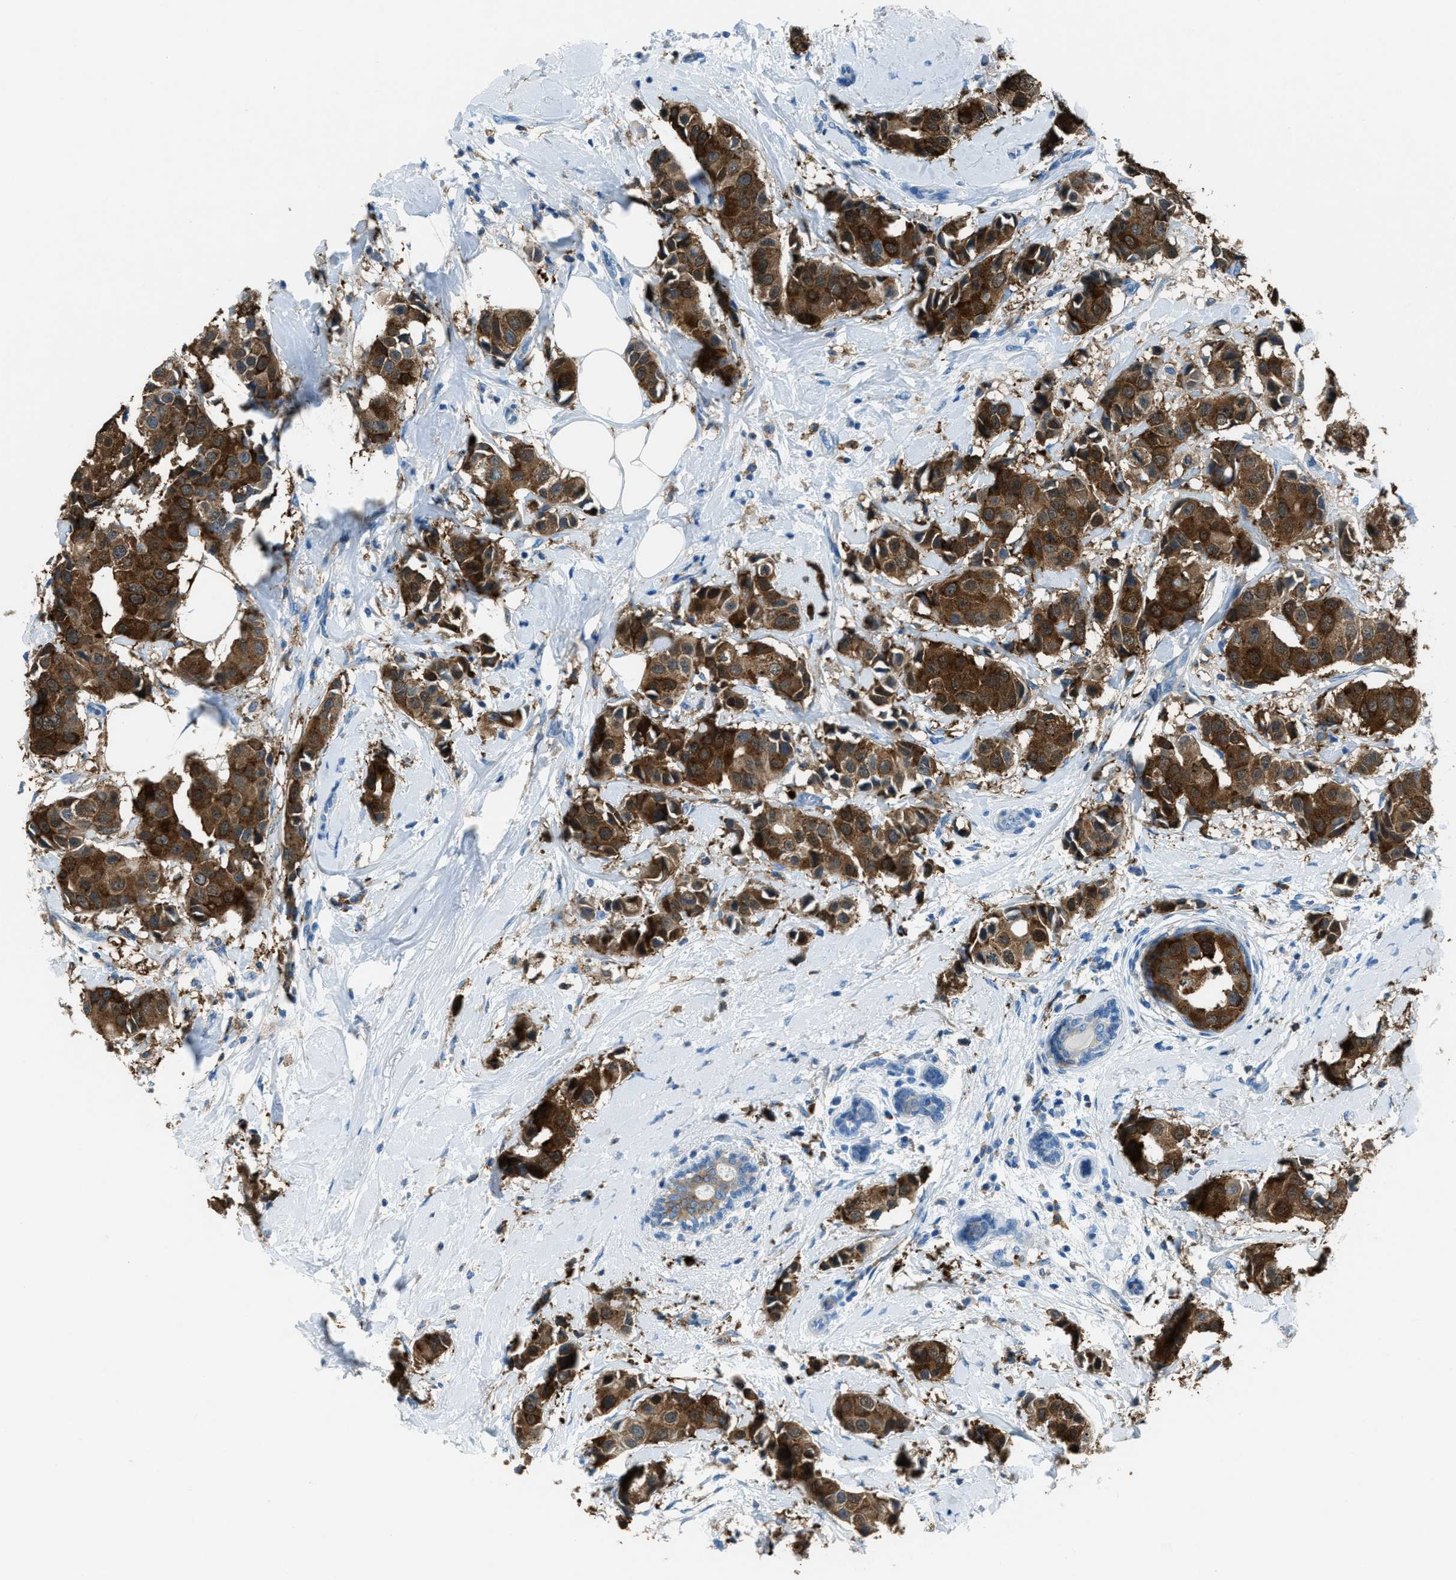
{"staining": {"intensity": "strong", "quantity": ">75%", "location": "cytoplasmic/membranous"}, "tissue": "breast cancer", "cell_type": "Tumor cells", "image_type": "cancer", "snomed": [{"axis": "morphology", "description": "Normal tissue, NOS"}, {"axis": "morphology", "description": "Duct carcinoma"}, {"axis": "topography", "description": "Breast"}], "caption": "About >75% of tumor cells in human breast cancer (intraductal carcinoma) reveal strong cytoplasmic/membranous protein staining as visualized by brown immunohistochemical staining.", "gene": "MATCAP2", "patient": {"sex": "female", "age": 39}}